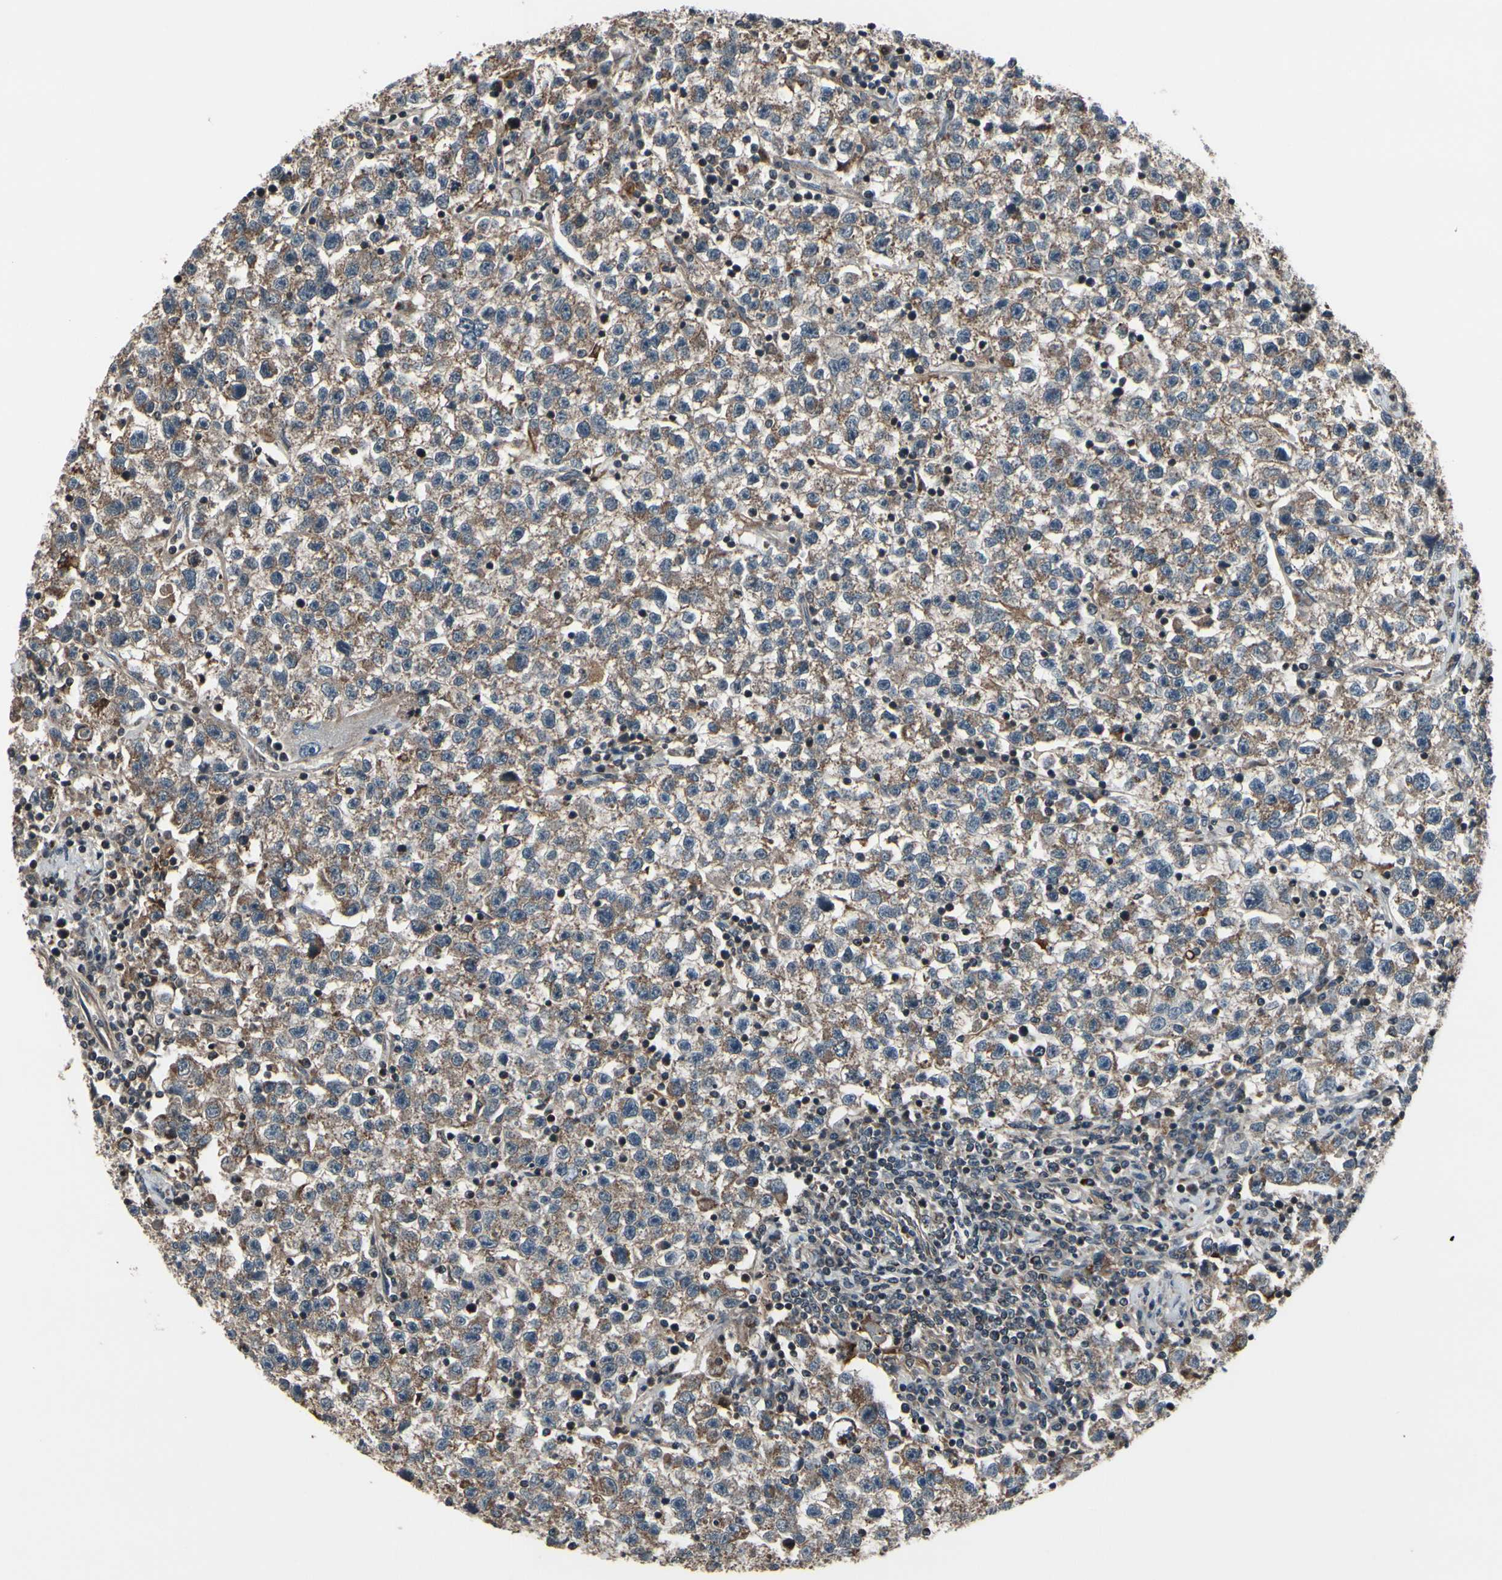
{"staining": {"intensity": "moderate", "quantity": "25%-75%", "location": "cytoplasmic/membranous"}, "tissue": "testis cancer", "cell_type": "Tumor cells", "image_type": "cancer", "snomed": [{"axis": "morphology", "description": "Seminoma, NOS"}, {"axis": "topography", "description": "Testis"}], "caption": "Protein expression by immunohistochemistry shows moderate cytoplasmic/membranous staining in about 25%-75% of tumor cells in seminoma (testis).", "gene": "MBTPS2", "patient": {"sex": "male", "age": 22}}